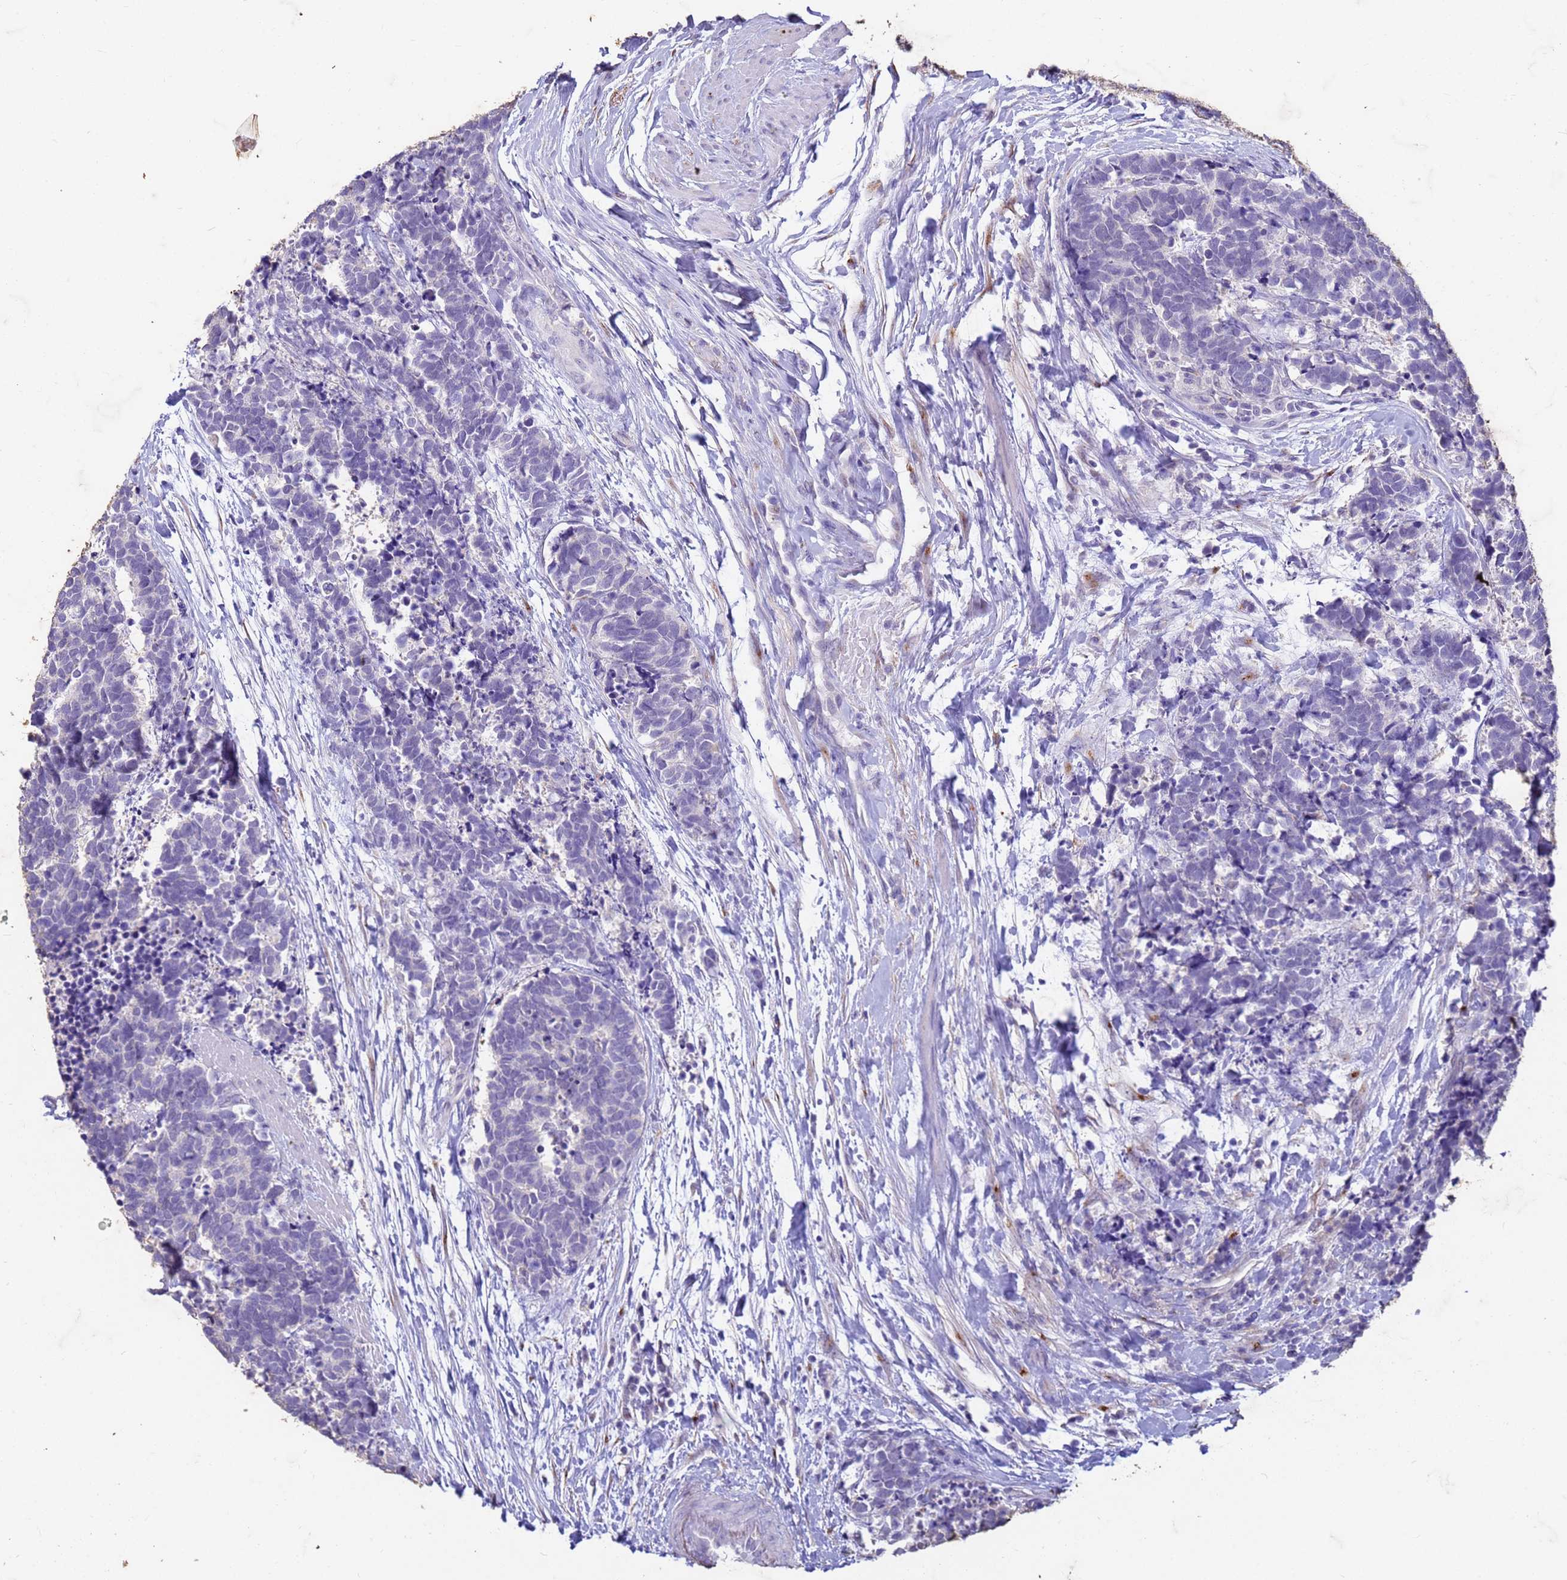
{"staining": {"intensity": "negative", "quantity": "none", "location": "none"}, "tissue": "carcinoid", "cell_type": "Tumor cells", "image_type": "cancer", "snomed": [{"axis": "morphology", "description": "Carcinoma, NOS"}, {"axis": "morphology", "description": "Carcinoid, malignant, NOS"}, {"axis": "topography", "description": "Prostate"}], "caption": "An image of human carcinoid is negative for staining in tumor cells. (DAB (3,3'-diaminobenzidine) IHC, high magnification).", "gene": "SLC25A15", "patient": {"sex": "male", "age": 57}}